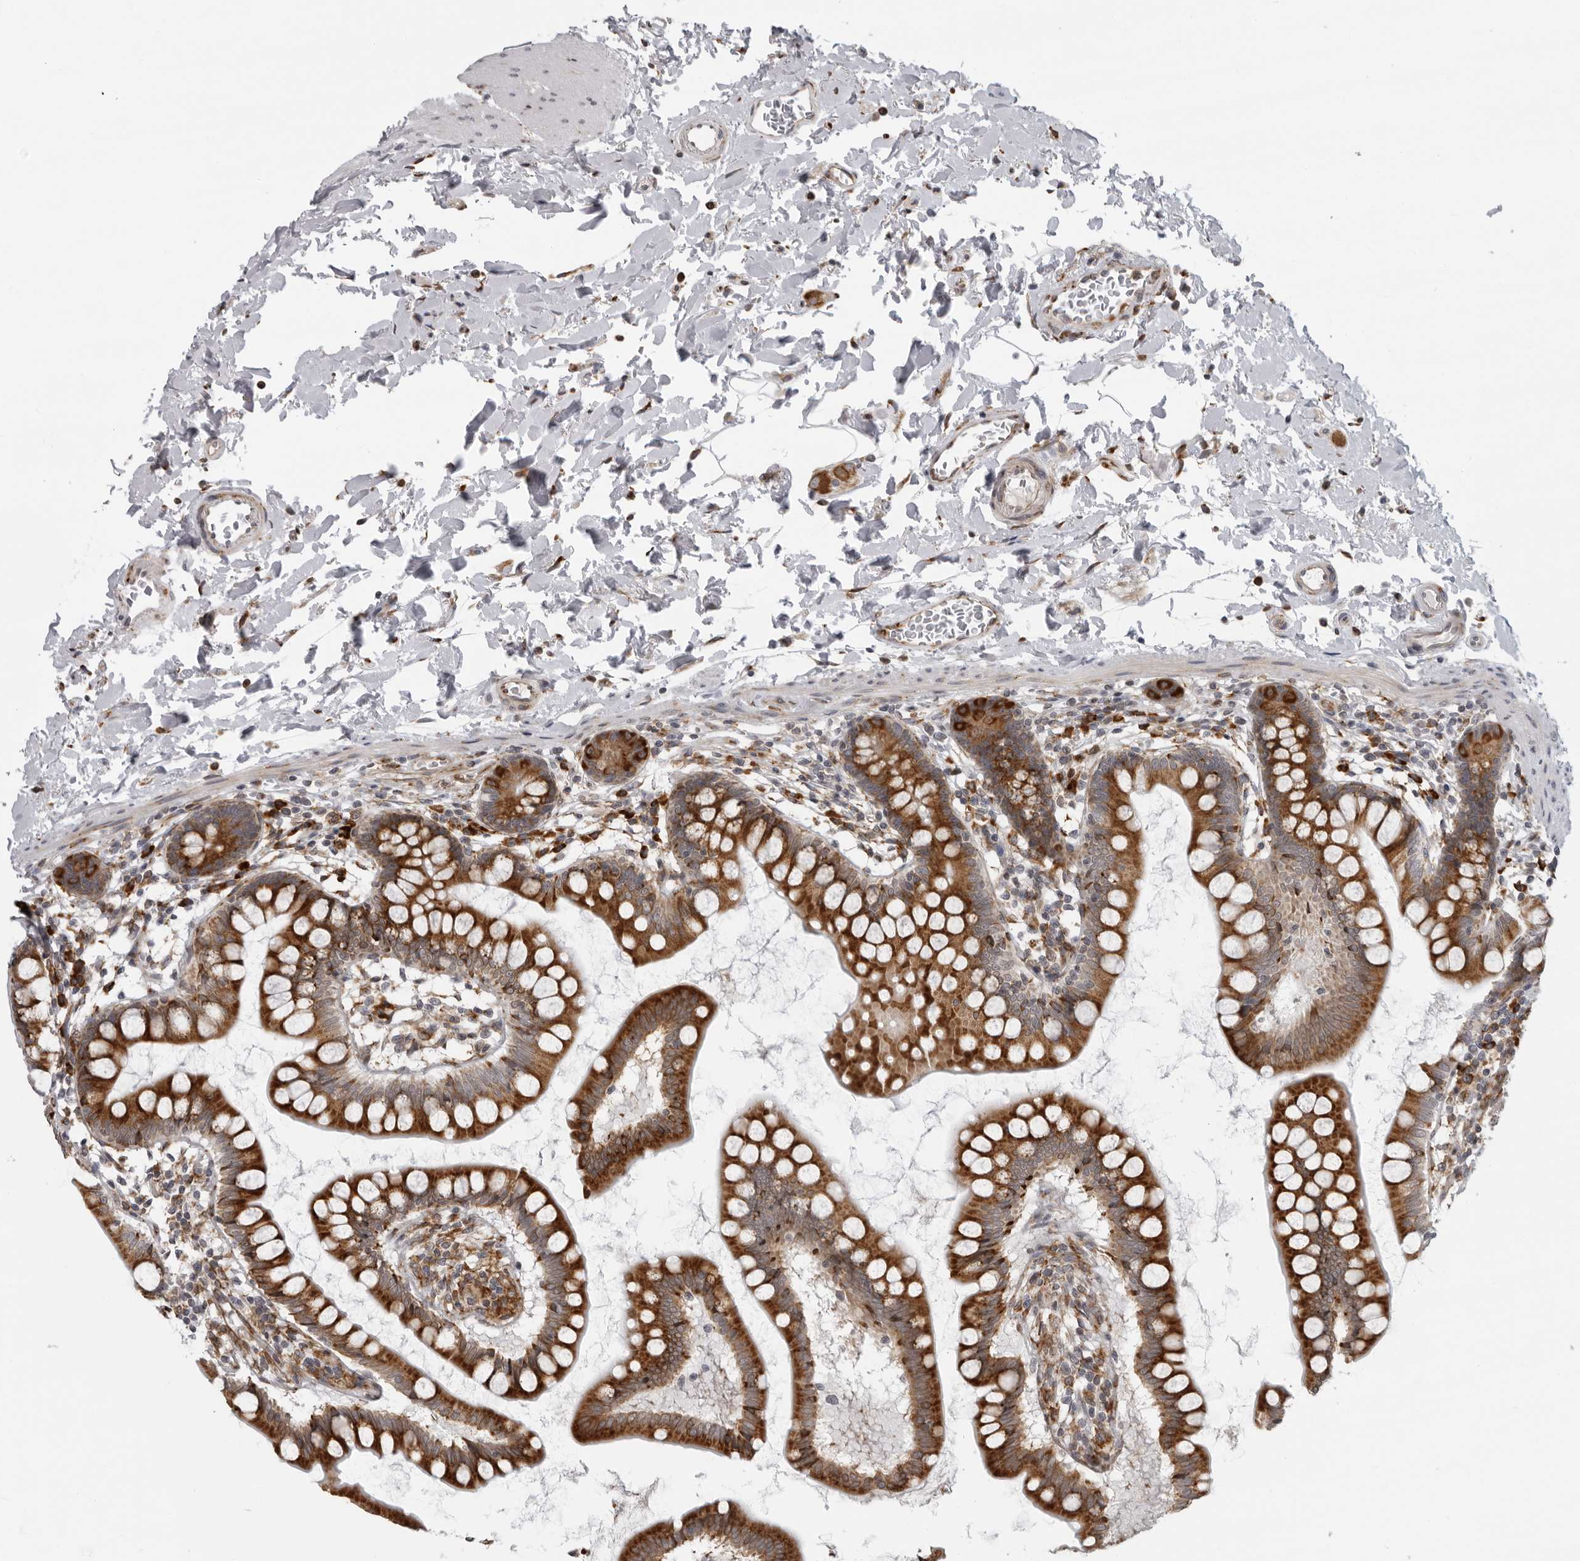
{"staining": {"intensity": "strong", "quantity": ">75%", "location": "cytoplasmic/membranous"}, "tissue": "small intestine", "cell_type": "Glandular cells", "image_type": "normal", "snomed": [{"axis": "morphology", "description": "Normal tissue, NOS"}, {"axis": "topography", "description": "Small intestine"}], "caption": "About >75% of glandular cells in benign human small intestine demonstrate strong cytoplasmic/membranous protein staining as visualized by brown immunohistochemical staining.", "gene": "ALPK2", "patient": {"sex": "female", "age": 84}}